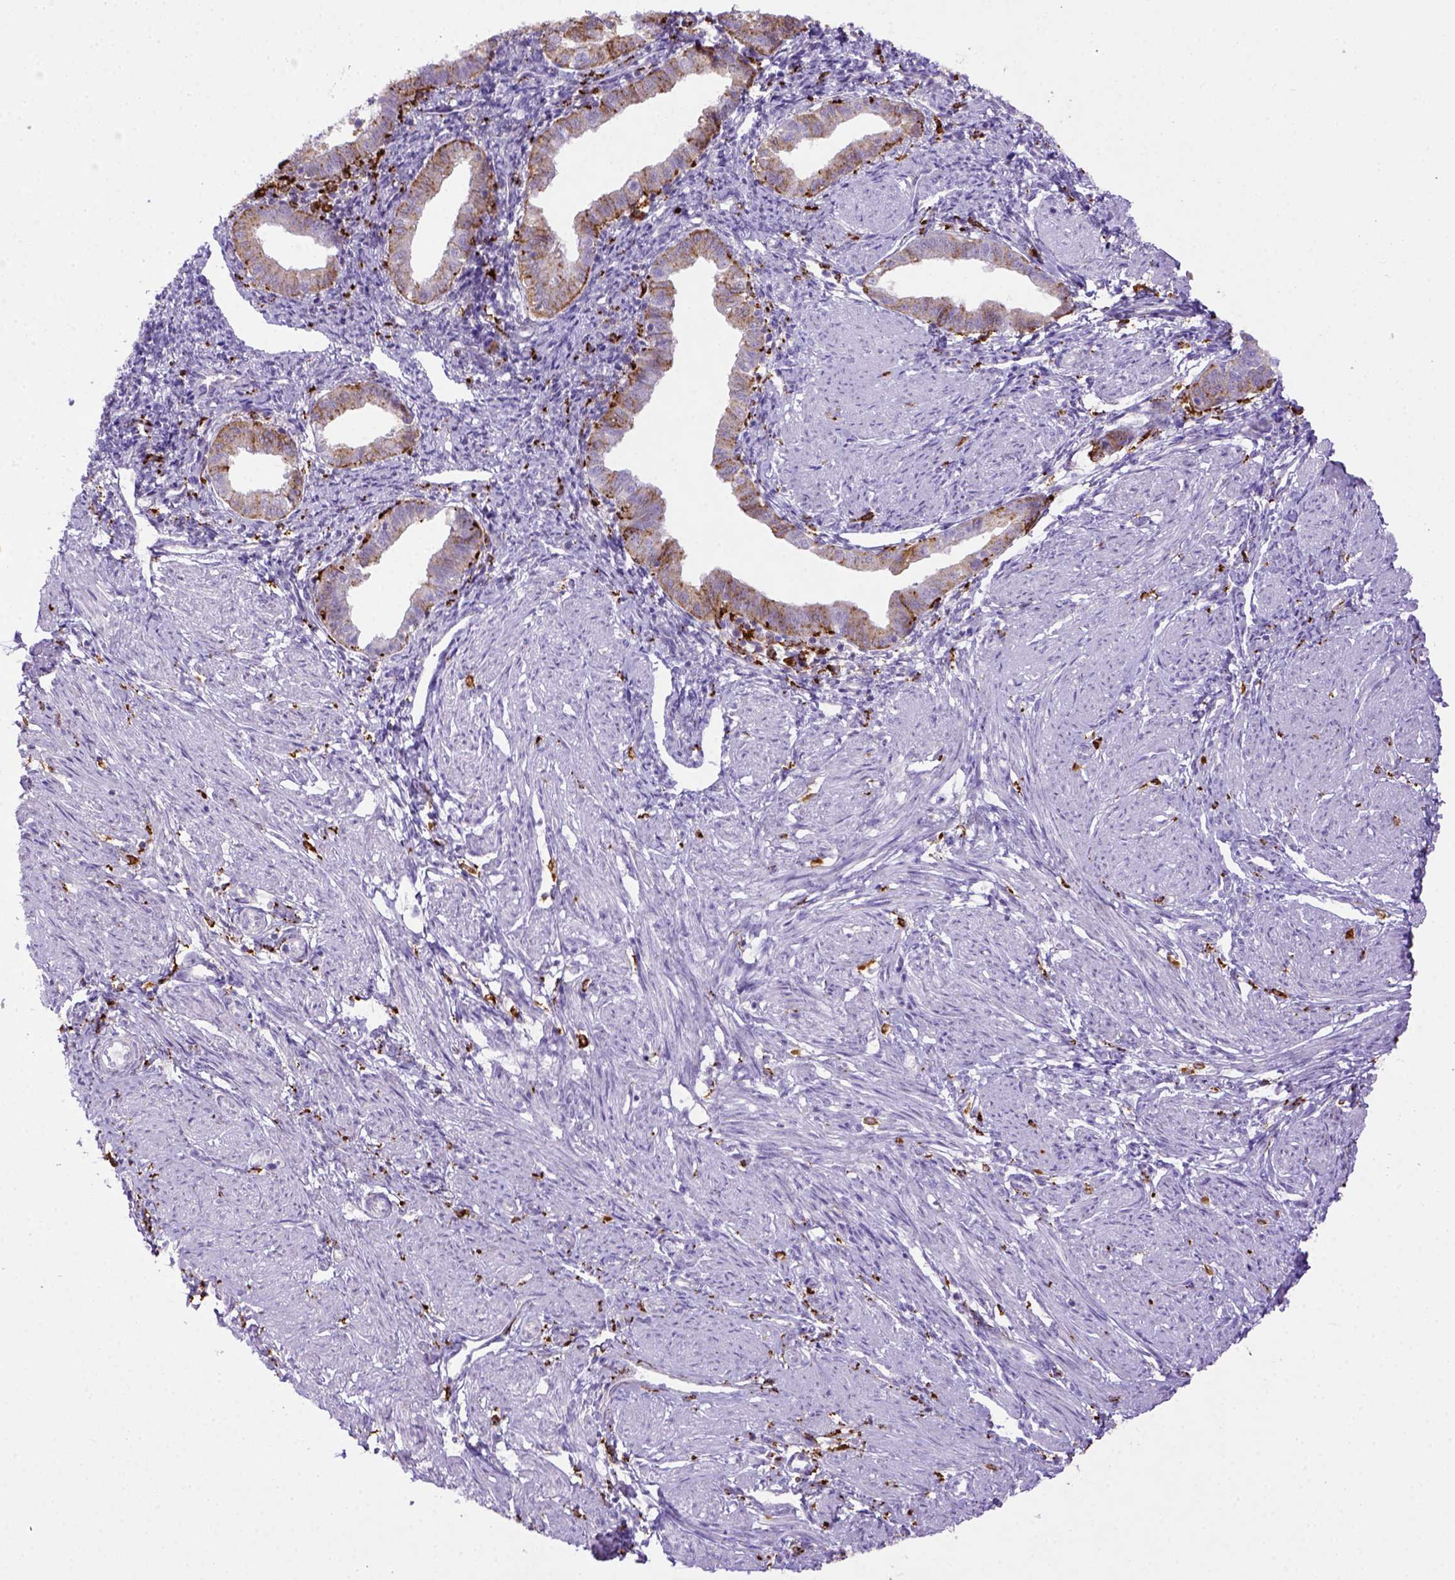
{"staining": {"intensity": "negative", "quantity": "none", "location": "none"}, "tissue": "endometrium", "cell_type": "Cells in endometrial stroma", "image_type": "normal", "snomed": [{"axis": "morphology", "description": "Normal tissue, NOS"}, {"axis": "topography", "description": "Endometrium"}], "caption": "The micrograph displays no significant staining in cells in endometrial stroma of endometrium.", "gene": "CD68", "patient": {"sex": "female", "age": 37}}